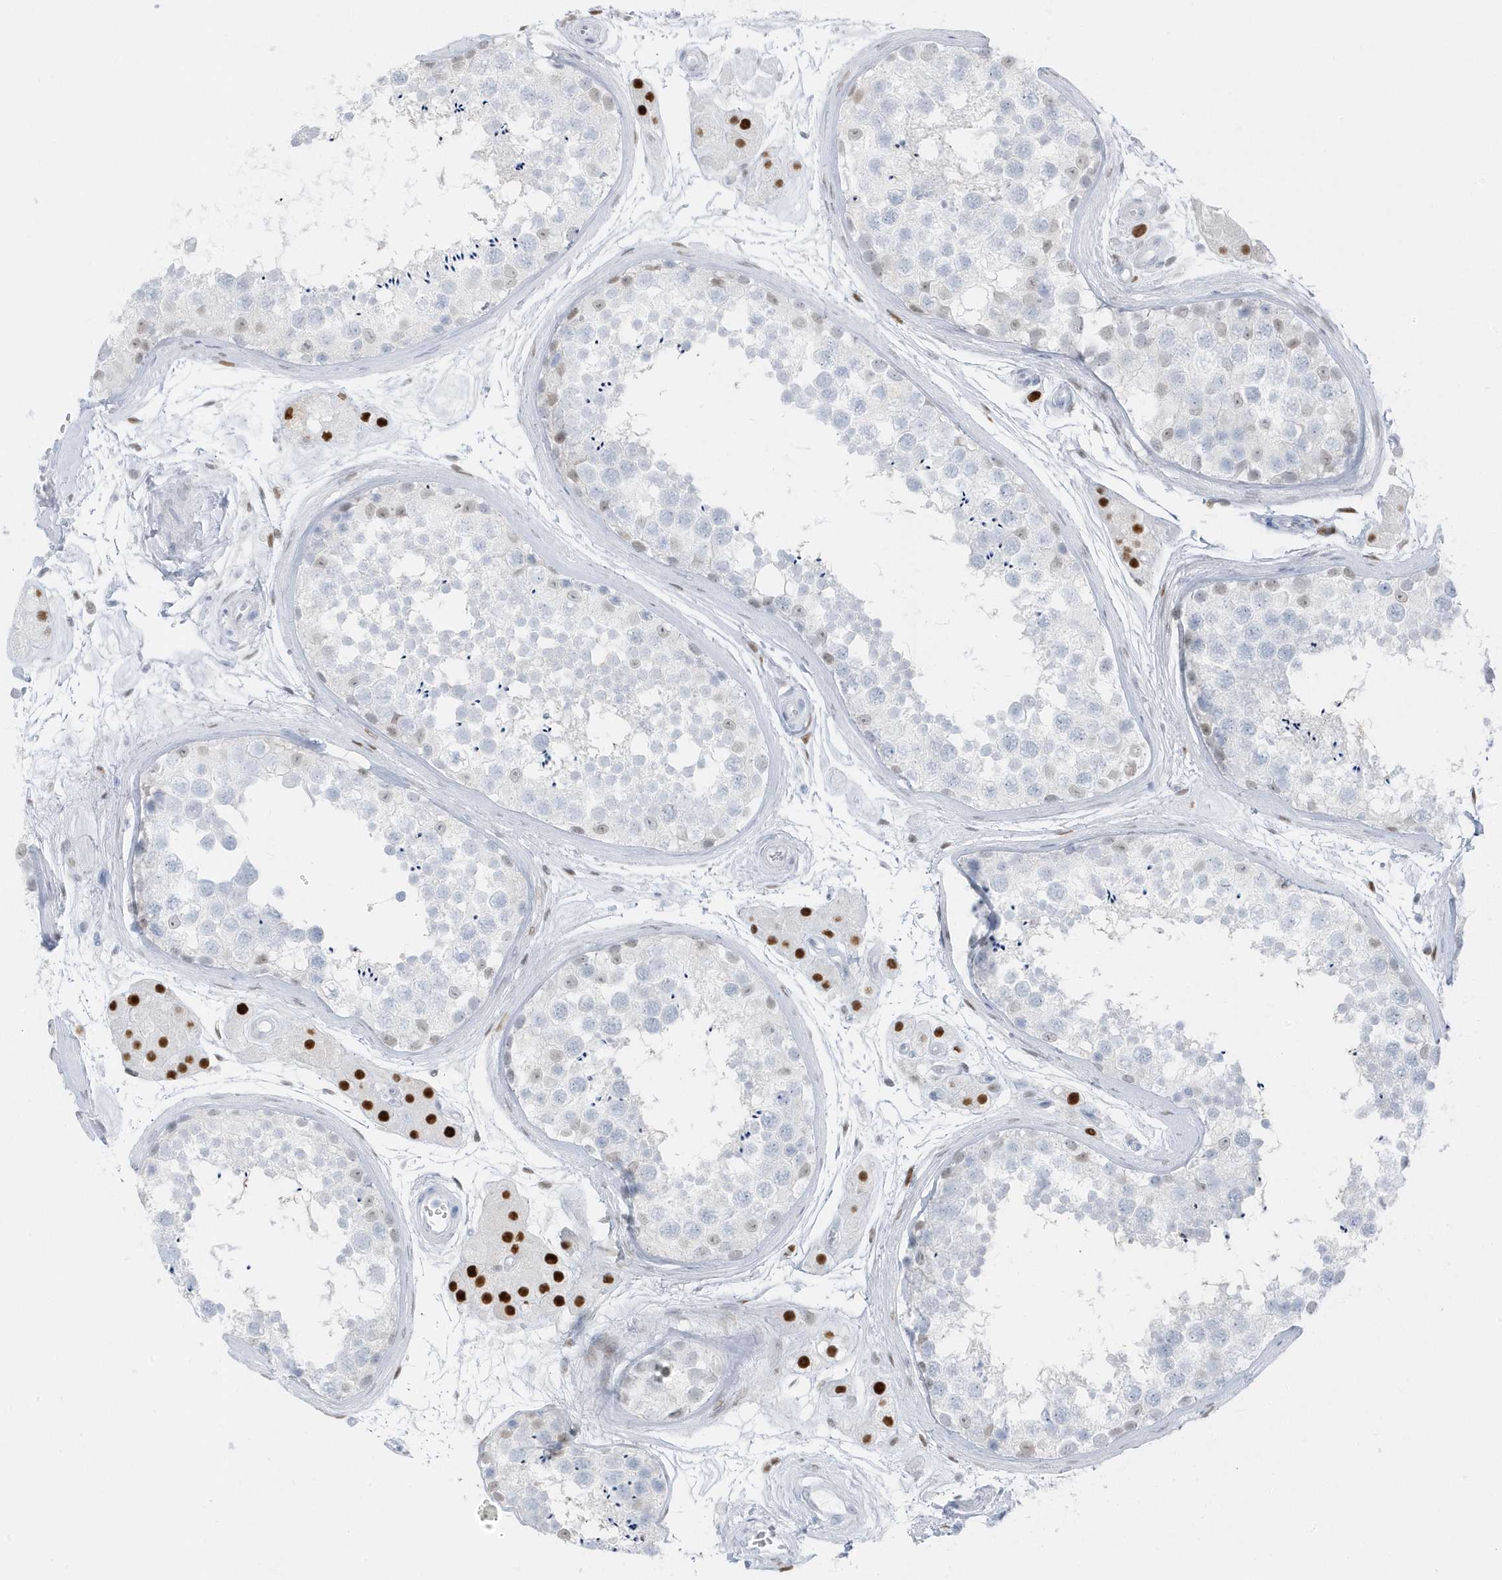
{"staining": {"intensity": "negative", "quantity": "none", "location": "none"}, "tissue": "testis", "cell_type": "Cells in seminiferous ducts", "image_type": "normal", "snomed": [{"axis": "morphology", "description": "Normal tissue, NOS"}, {"axis": "topography", "description": "Testis"}], "caption": "Immunohistochemical staining of unremarkable testis shows no significant expression in cells in seminiferous ducts. (DAB immunohistochemistry (IHC), high magnification).", "gene": "SMIM34", "patient": {"sex": "male", "age": 56}}